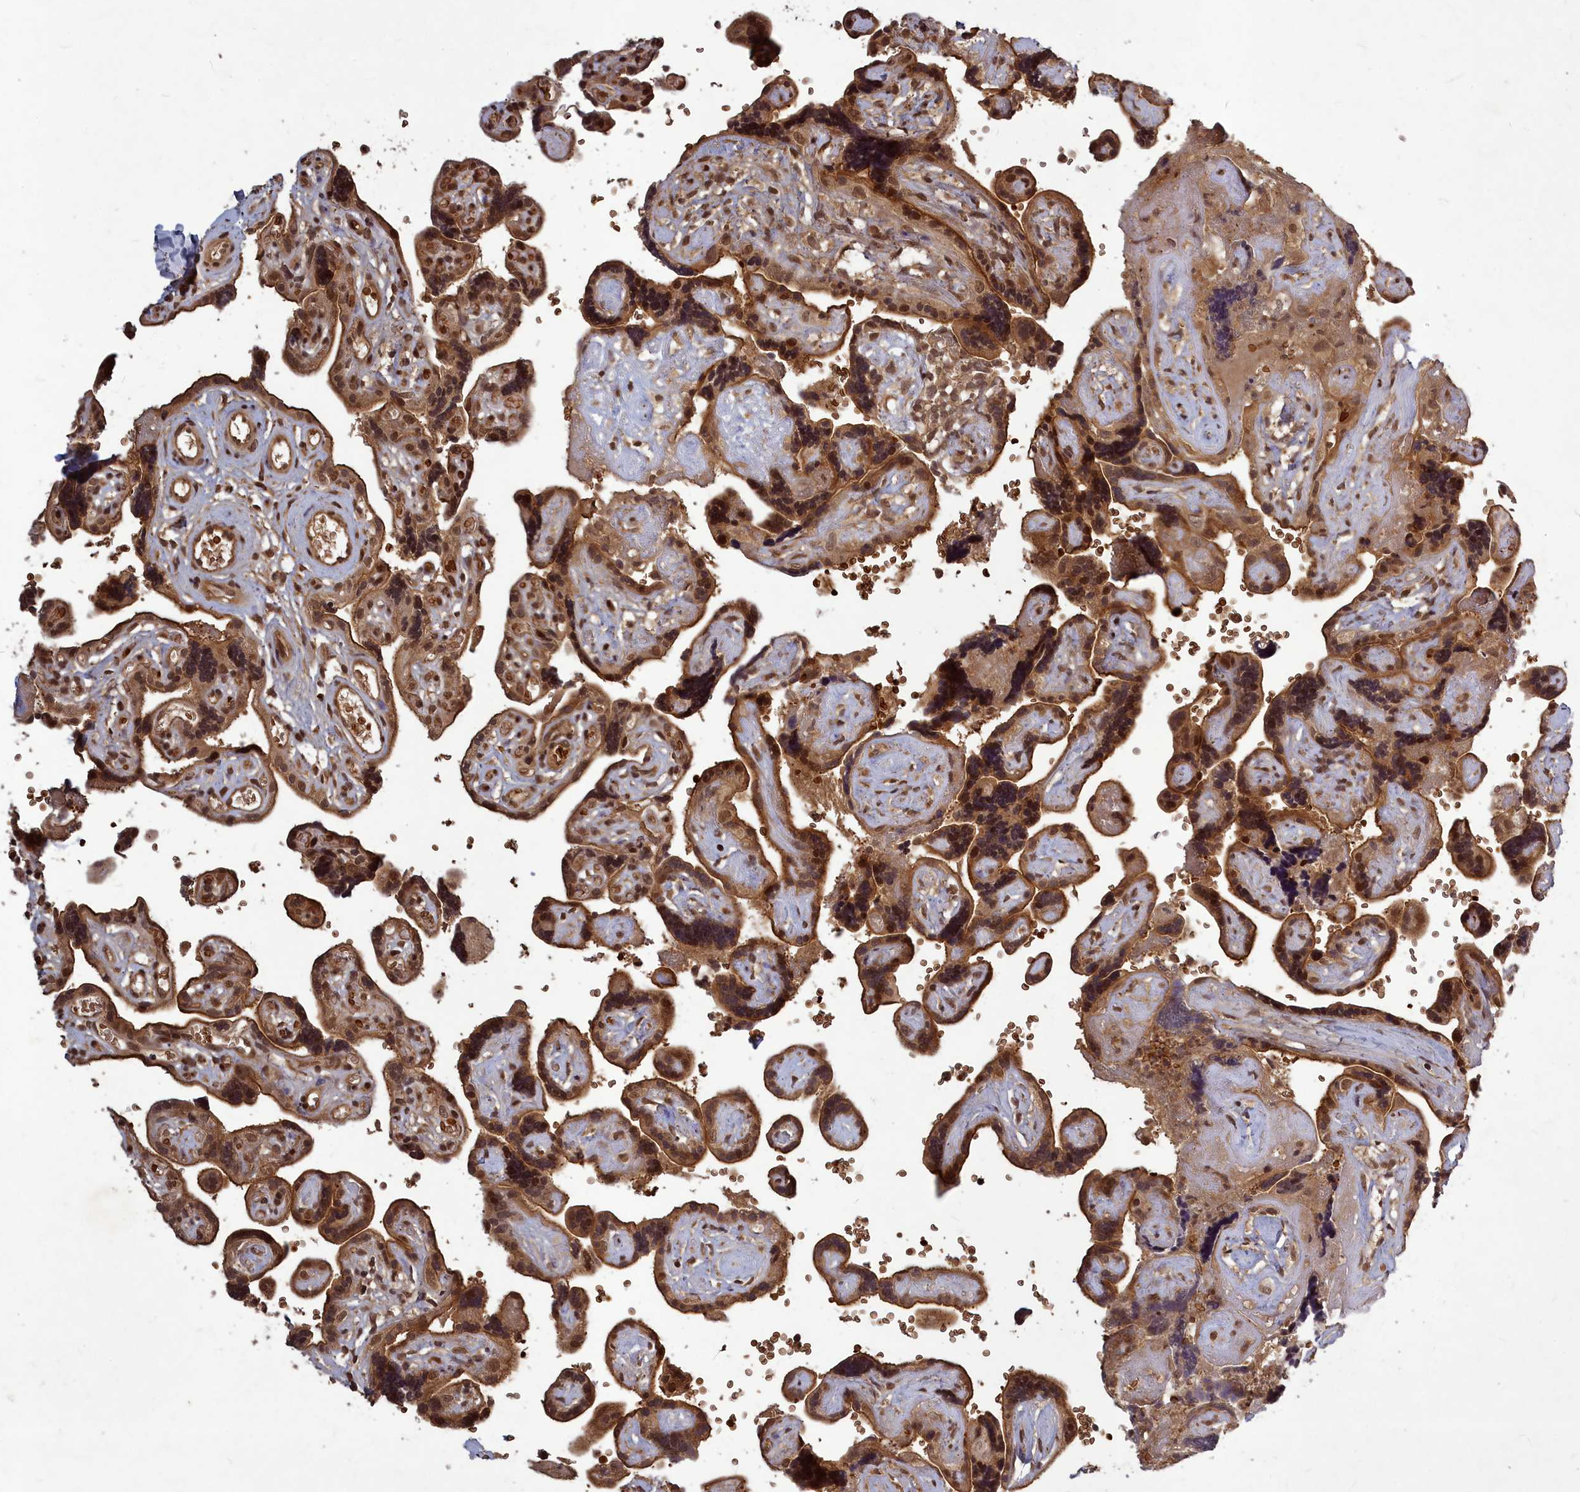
{"staining": {"intensity": "moderate", "quantity": ">75%", "location": "cytoplasmic/membranous,nuclear"}, "tissue": "placenta", "cell_type": "Decidual cells", "image_type": "normal", "snomed": [{"axis": "morphology", "description": "Normal tissue, NOS"}, {"axis": "topography", "description": "Placenta"}], "caption": "A histopathology image of human placenta stained for a protein demonstrates moderate cytoplasmic/membranous,nuclear brown staining in decidual cells.", "gene": "SRMS", "patient": {"sex": "female", "age": 30}}